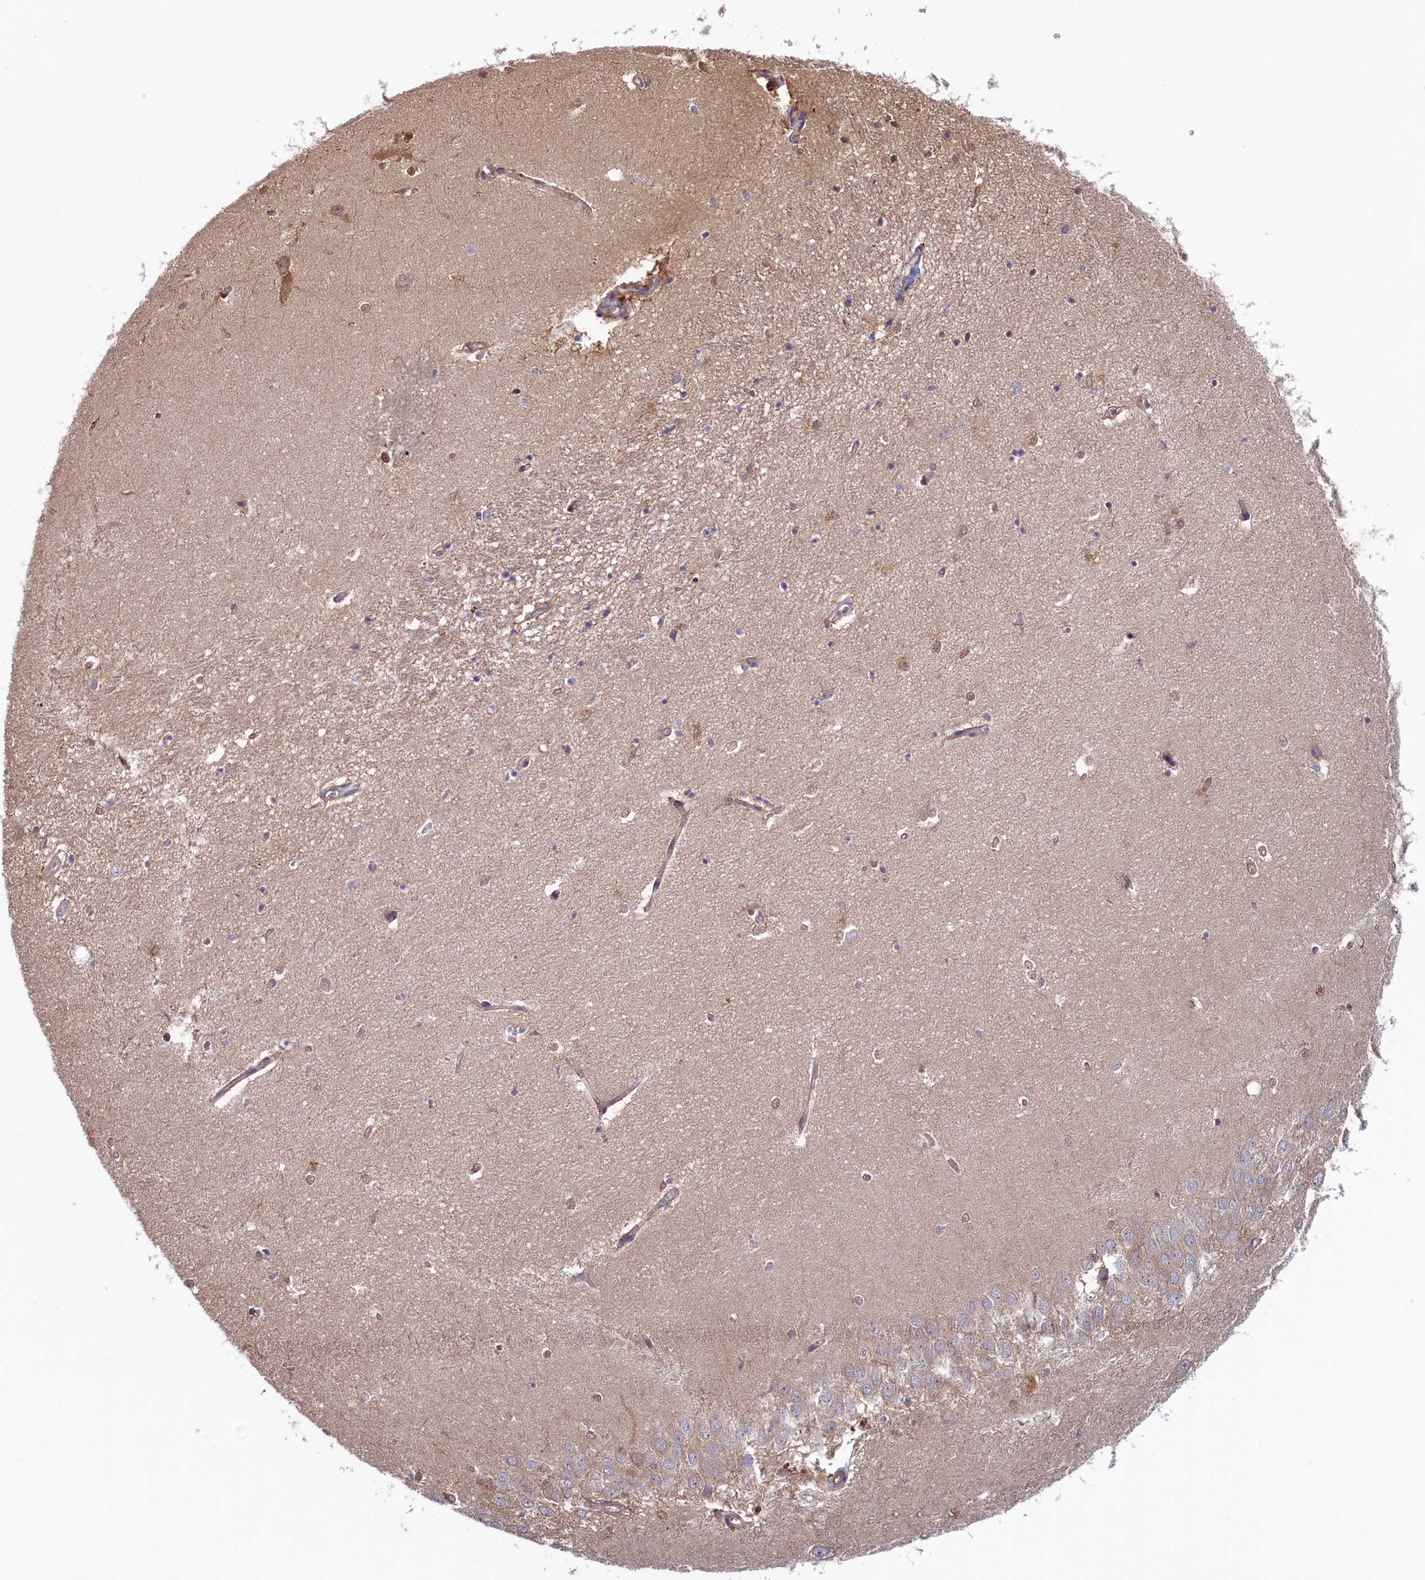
{"staining": {"intensity": "weak", "quantity": "<25%", "location": "cytoplasmic/membranous,nuclear"}, "tissue": "hippocampus", "cell_type": "Glial cells", "image_type": "normal", "snomed": [{"axis": "morphology", "description": "Normal tissue, NOS"}, {"axis": "topography", "description": "Hippocampus"}], "caption": "Image shows no significant protein expression in glial cells of unremarkable hippocampus. (DAB immunohistochemistry visualized using brightfield microscopy, high magnification).", "gene": "SYNDIG1L", "patient": {"sex": "female", "age": 64}}